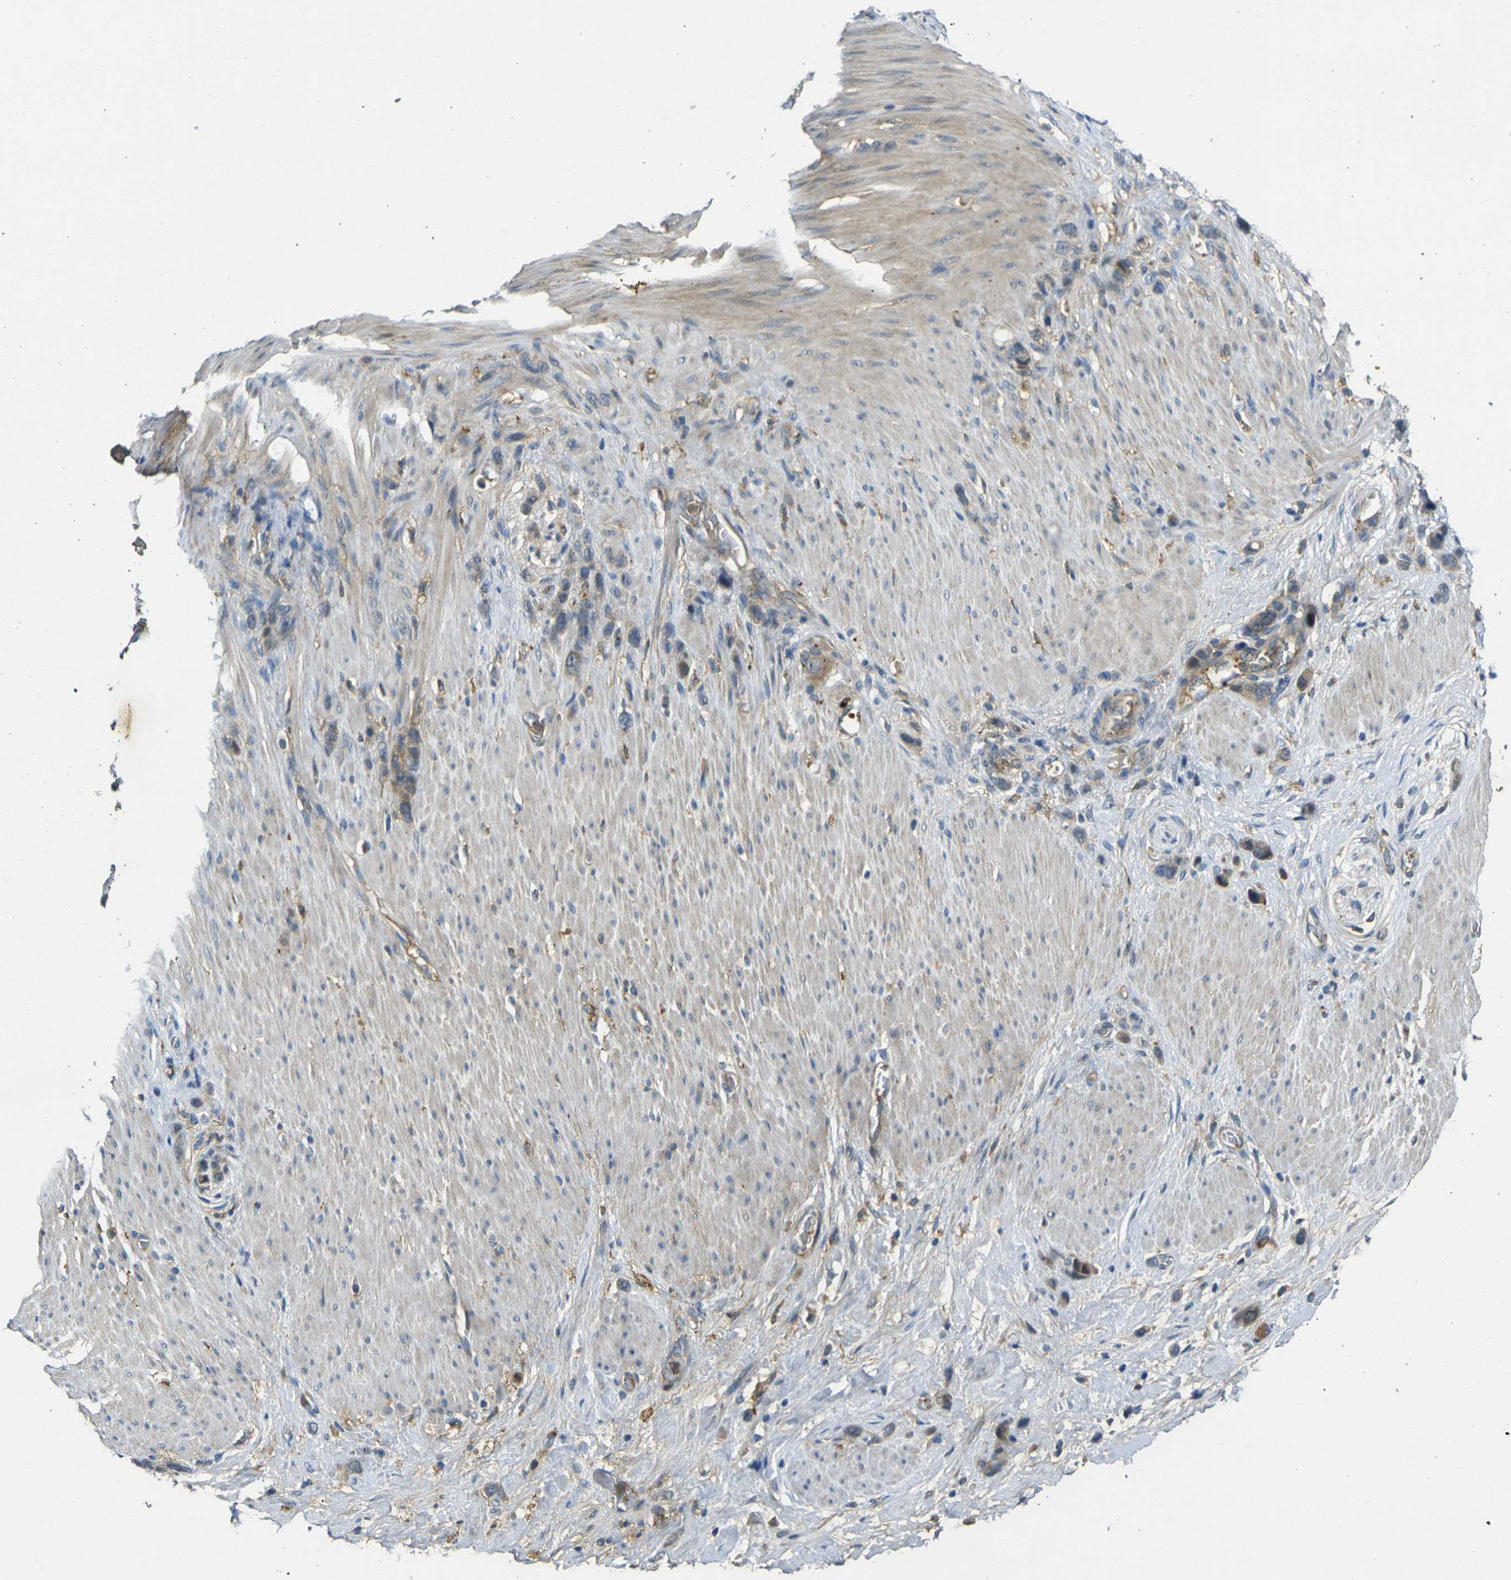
{"staining": {"intensity": "weak", "quantity": ">75%", "location": "cytoplasmic/membranous"}, "tissue": "stomach cancer", "cell_type": "Tumor cells", "image_type": "cancer", "snomed": [{"axis": "morphology", "description": "Adenocarcinoma, NOS"}, {"axis": "morphology", "description": "Adenocarcinoma, High grade"}, {"axis": "topography", "description": "Stomach, upper"}, {"axis": "topography", "description": "Stomach, lower"}], "caption": "This image shows adenocarcinoma (high-grade) (stomach) stained with immunohistochemistry to label a protein in brown. The cytoplasmic/membranous of tumor cells show weak positivity for the protein. Nuclei are counter-stained blue.", "gene": "PIGL", "patient": {"sex": "female", "age": 65}}